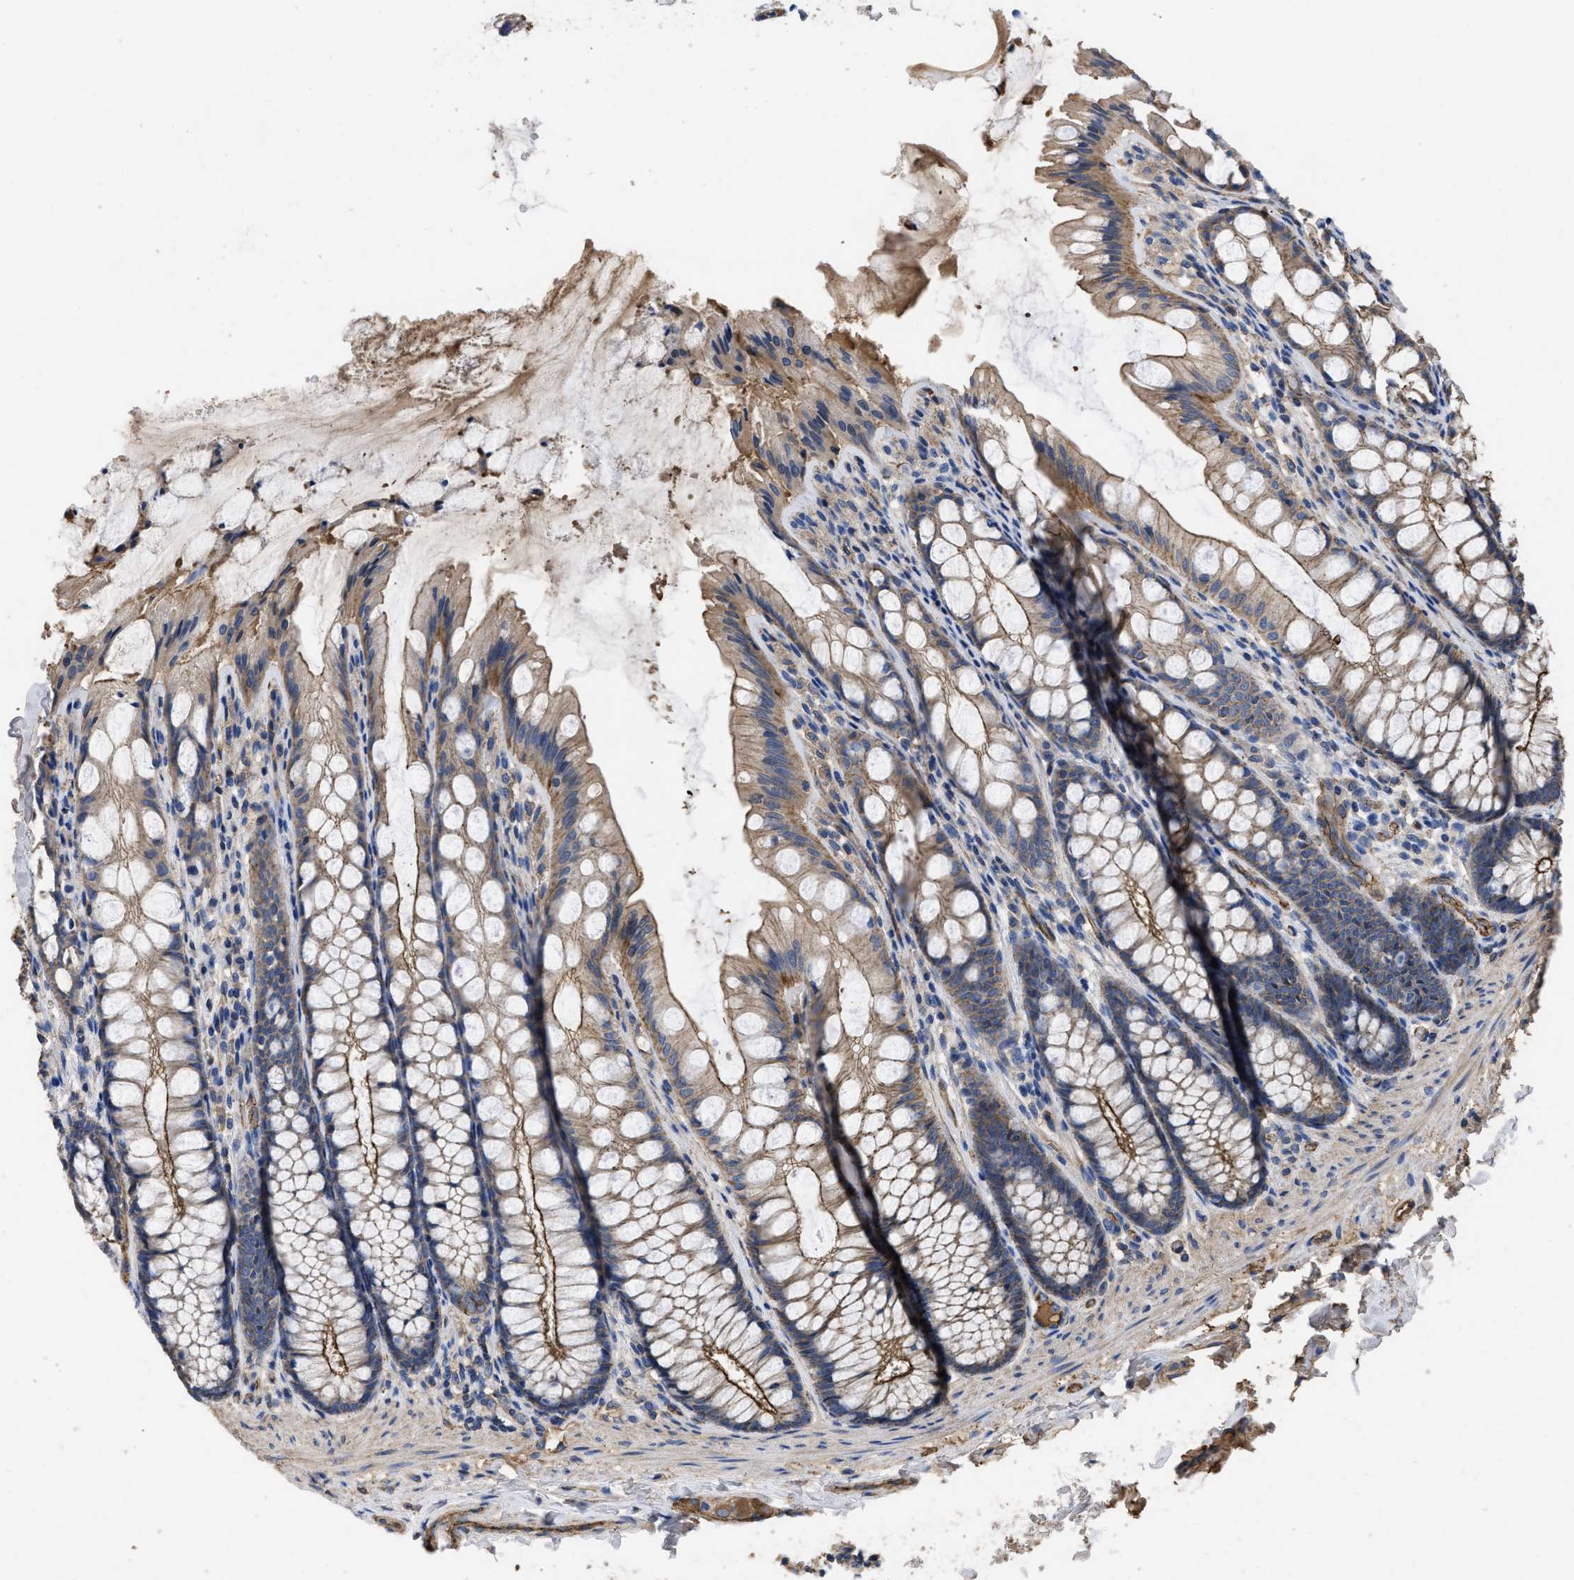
{"staining": {"intensity": "strong", "quantity": ">75%", "location": "cytoplasmic/membranous"}, "tissue": "colon", "cell_type": "Endothelial cells", "image_type": "normal", "snomed": [{"axis": "morphology", "description": "Normal tissue, NOS"}, {"axis": "topography", "description": "Colon"}], "caption": "Colon stained with immunohistochemistry (IHC) exhibits strong cytoplasmic/membranous positivity in about >75% of endothelial cells.", "gene": "USP4", "patient": {"sex": "male", "age": 47}}